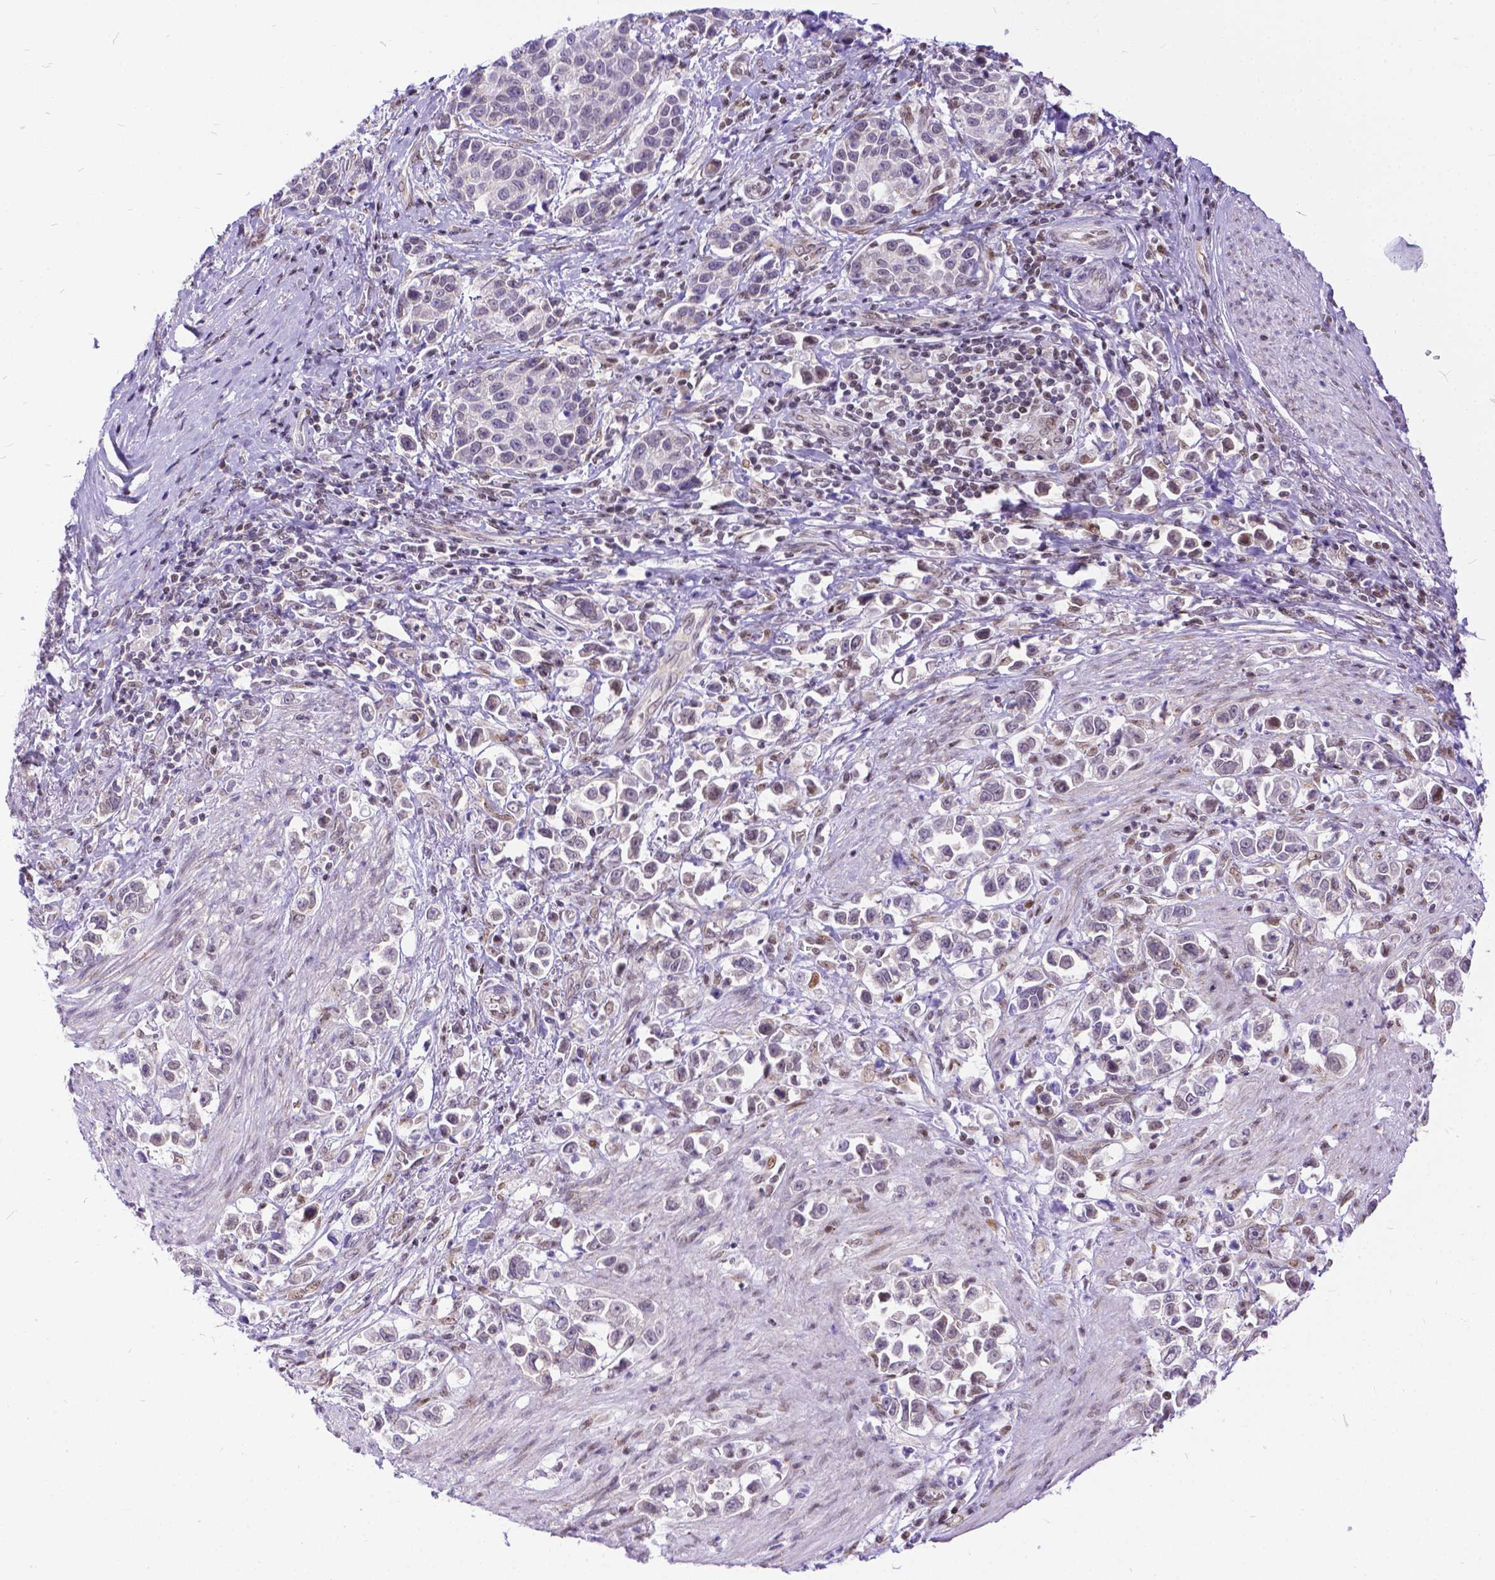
{"staining": {"intensity": "weak", "quantity": "<25%", "location": "nuclear"}, "tissue": "stomach cancer", "cell_type": "Tumor cells", "image_type": "cancer", "snomed": [{"axis": "morphology", "description": "Adenocarcinoma, NOS"}, {"axis": "topography", "description": "Stomach"}], "caption": "This is a image of immunohistochemistry (IHC) staining of stomach cancer (adenocarcinoma), which shows no positivity in tumor cells.", "gene": "FAM124B", "patient": {"sex": "male", "age": 93}}